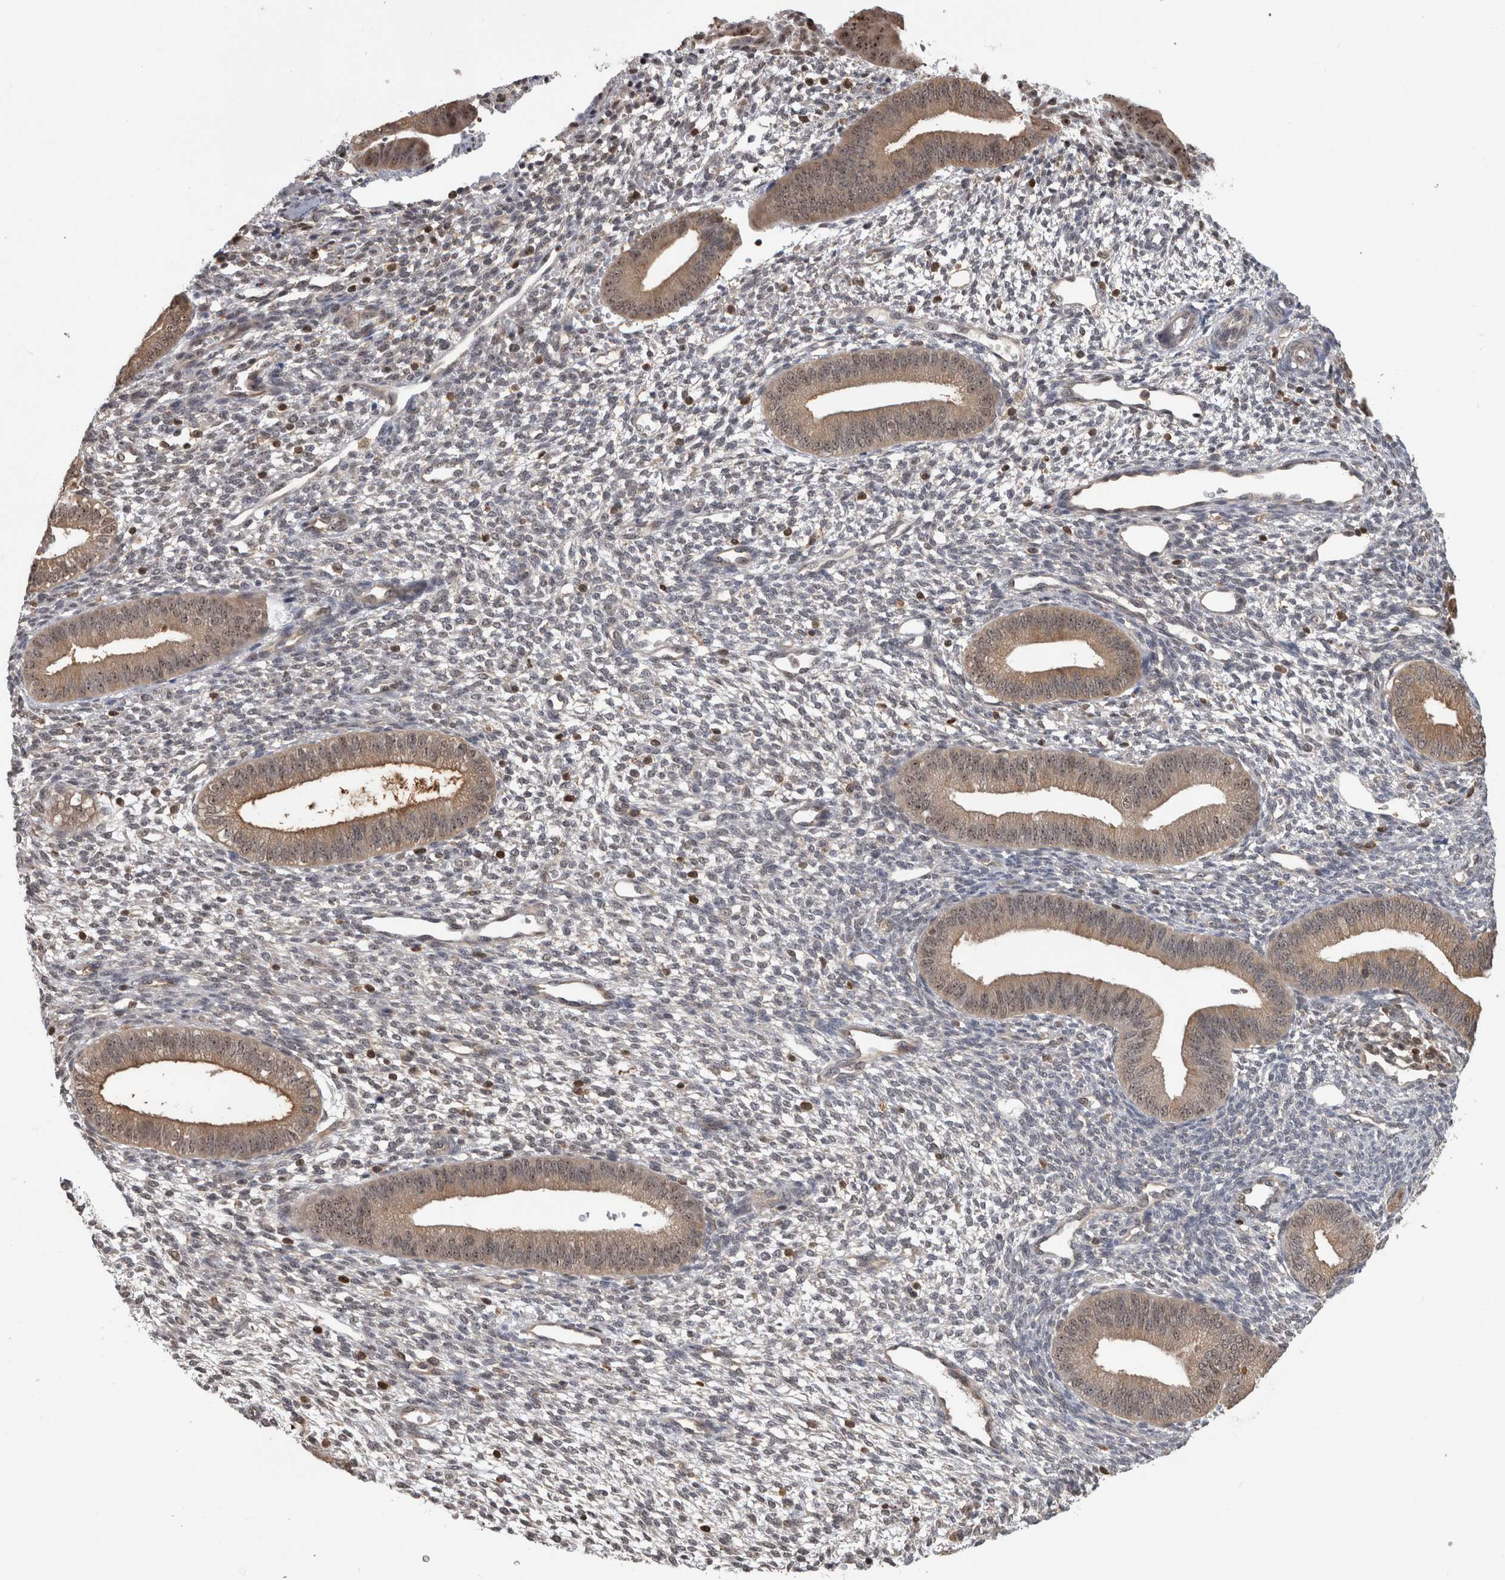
{"staining": {"intensity": "moderate", "quantity": "<25%", "location": "nuclear"}, "tissue": "endometrium", "cell_type": "Cells in endometrial stroma", "image_type": "normal", "snomed": [{"axis": "morphology", "description": "Normal tissue, NOS"}, {"axis": "topography", "description": "Endometrium"}], "caption": "This histopathology image shows unremarkable endometrium stained with IHC to label a protein in brown. The nuclear of cells in endometrial stroma show moderate positivity for the protein. Nuclei are counter-stained blue.", "gene": "TDRD7", "patient": {"sex": "female", "age": 46}}